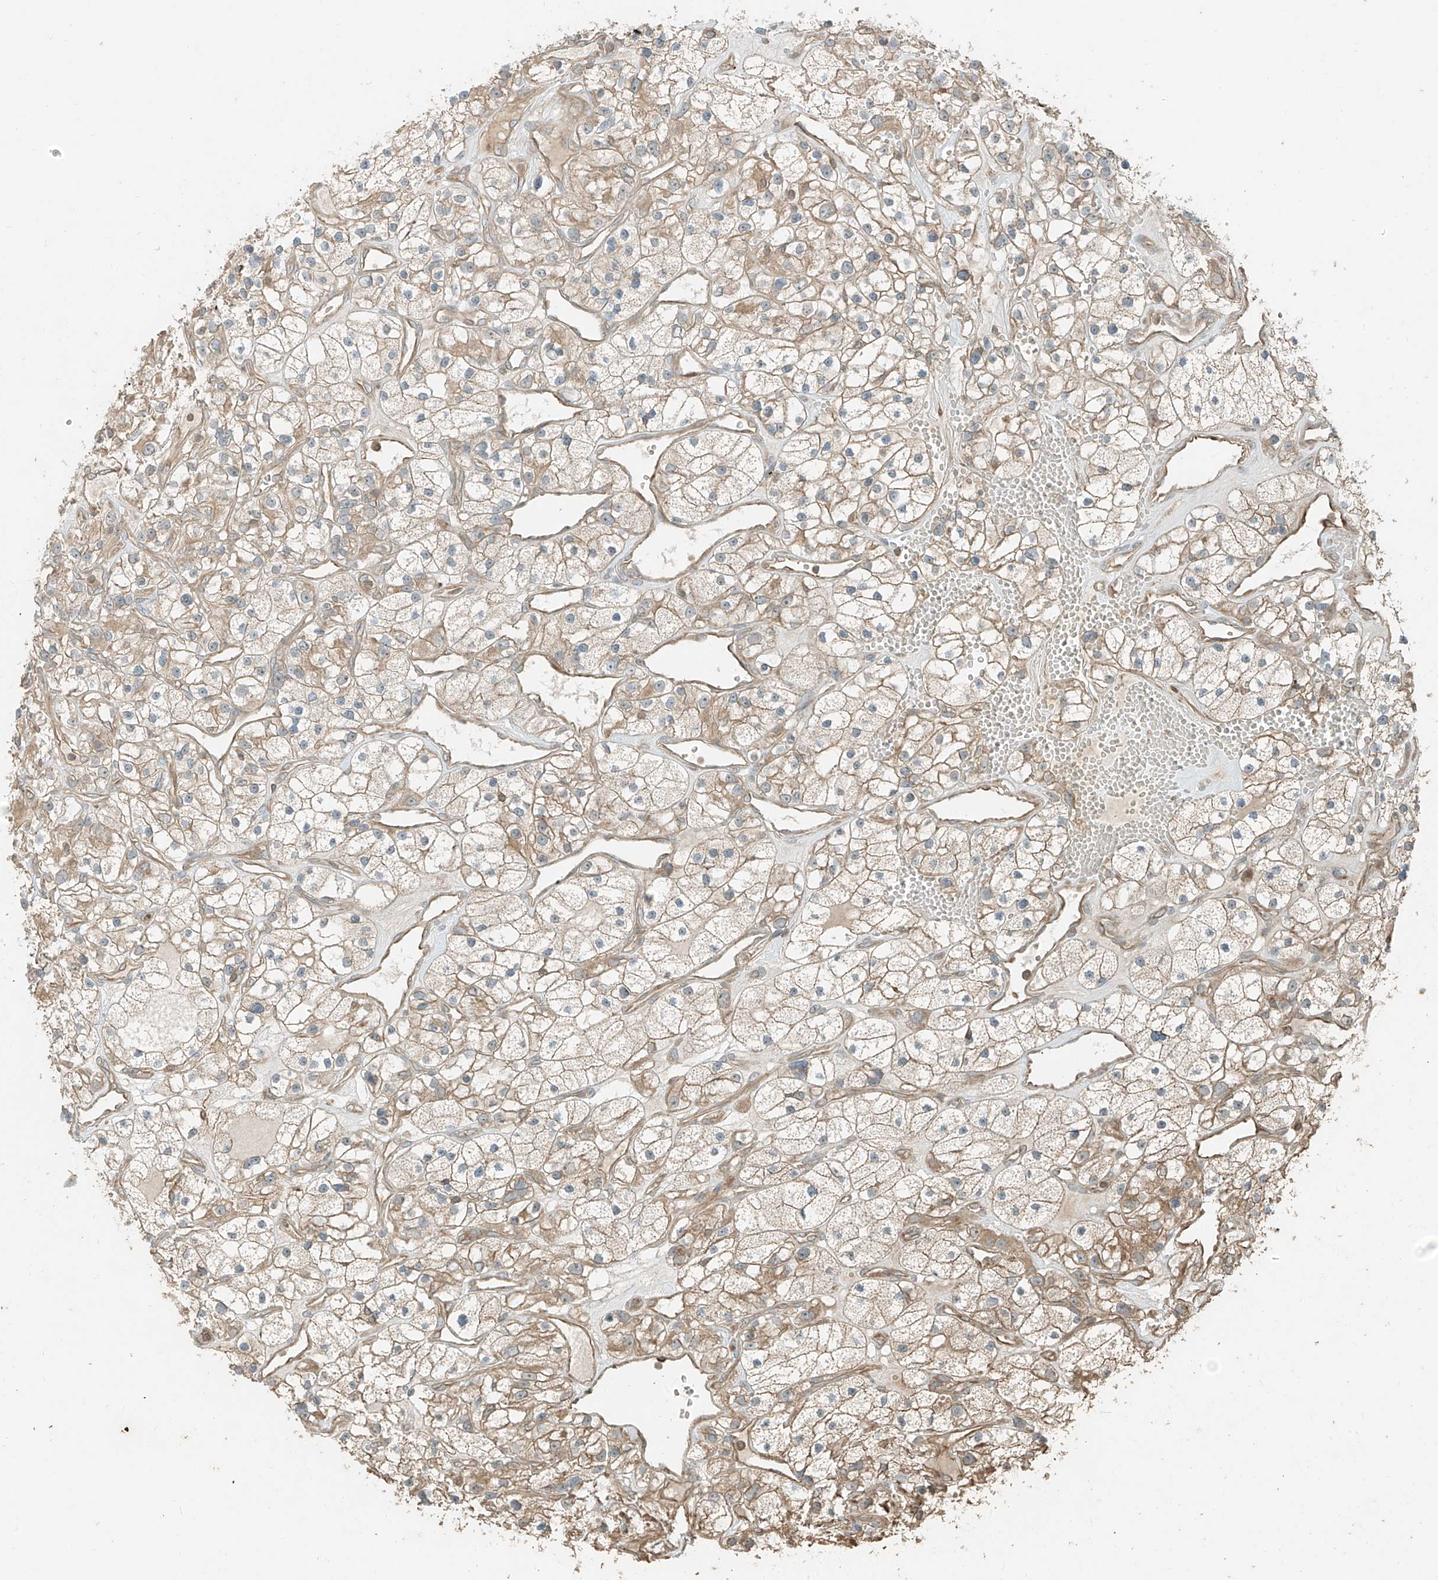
{"staining": {"intensity": "weak", "quantity": "<25%", "location": "cytoplasmic/membranous"}, "tissue": "renal cancer", "cell_type": "Tumor cells", "image_type": "cancer", "snomed": [{"axis": "morphology", "description": "Adenocarcinoma, NOS"}, {"axis": "topography", "description": "Kidney"}], "caption": "This is an IHC photomicrograph of human renal adenocarcinoma. There is no positivity in tumor cells.", "gene": "ANKZF1", "patient": {"sex": "female", "age": 57}}